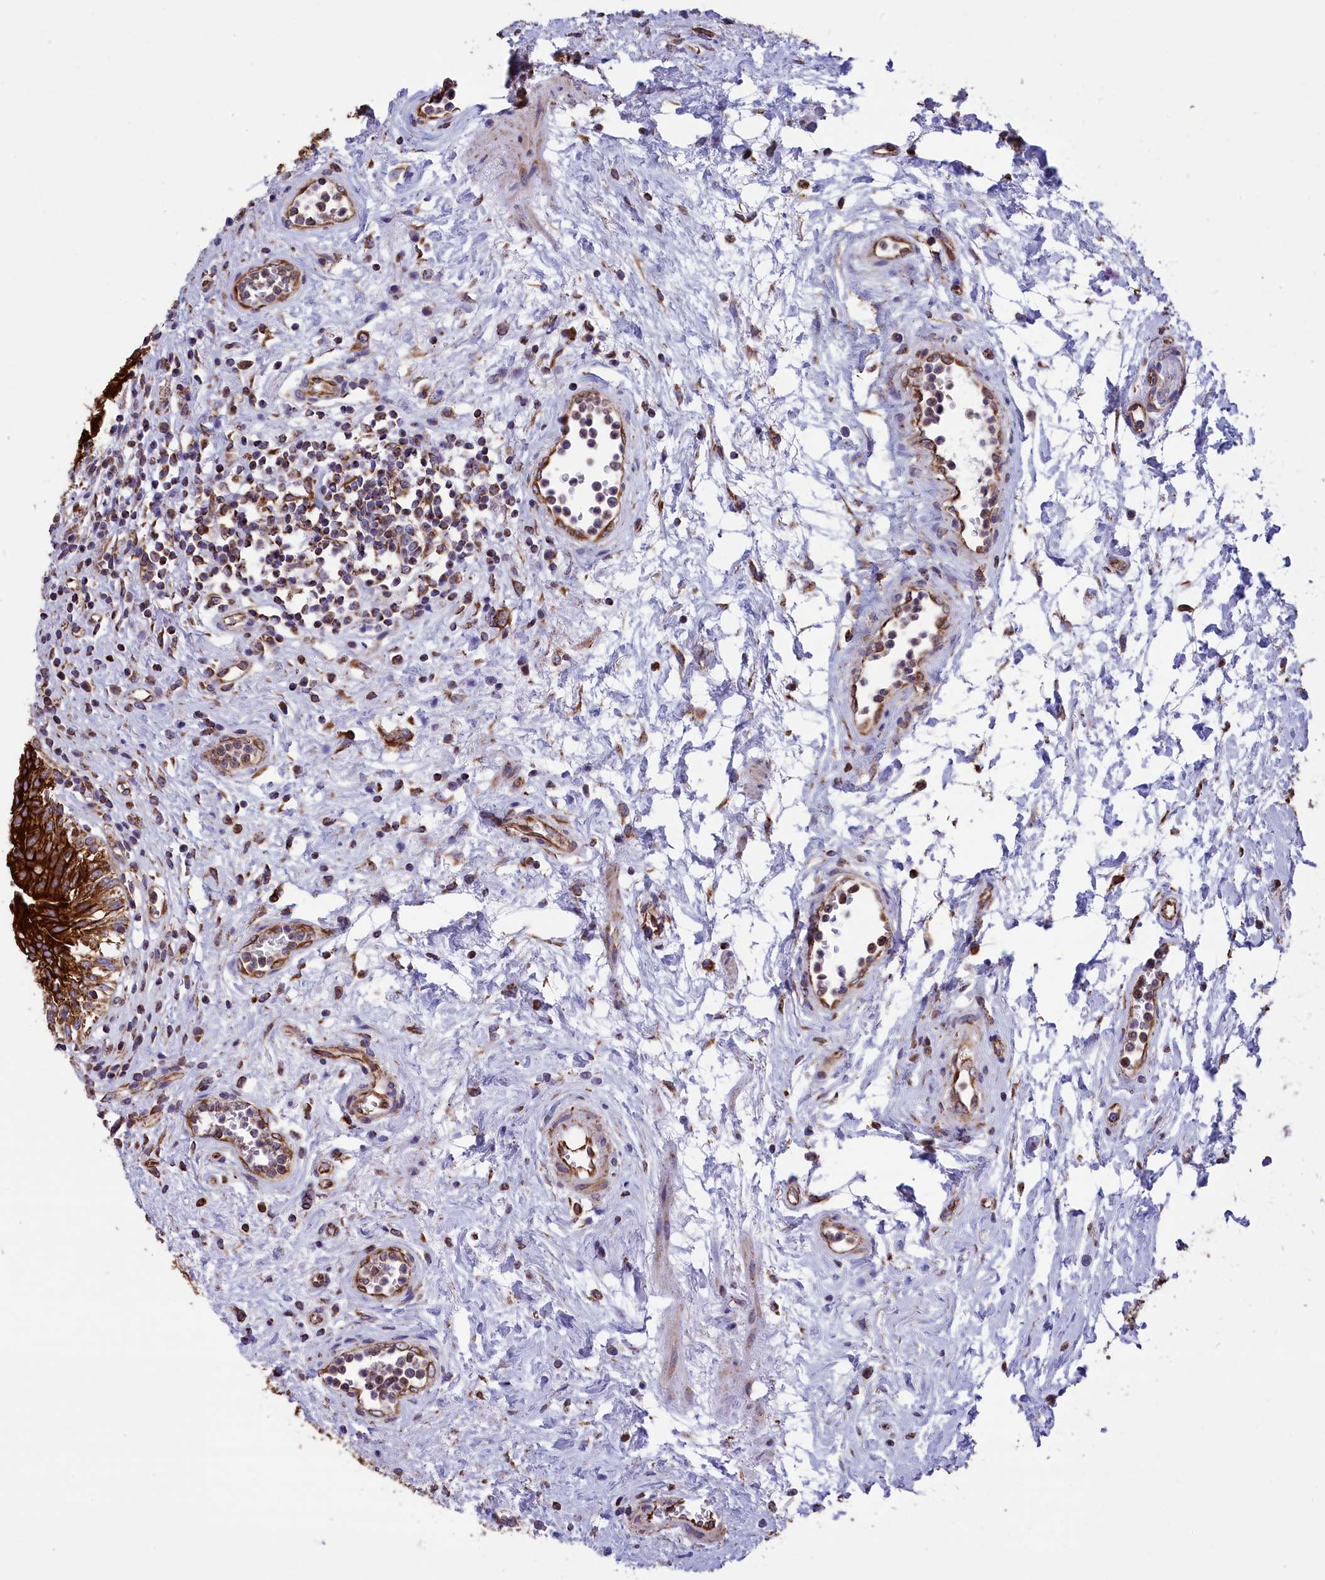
{"staining": {"intensity": "strong", "quantity": ">75%", "location": "cytoplasmic/membranous"}, "tissue": "urinary bladder", "cell_type": "Urothelial cells", "image_type": "normal", "snomed": [{"axis": "morphology", "description": "Normal tissue, NOS"}, {"axis": "morphology", "description": "Inflammation, NOS"}, {"axis": "topography", "description": "Urinary bladder"}], "caption": "This is an image of immunohistochemistry staining of unremarkable urinary bladder, which shows strong expression in the cytoplasmic/membranous of urothelial cells.", "gene": "GATB", "patient": {"sex": "male", "age": 63}}